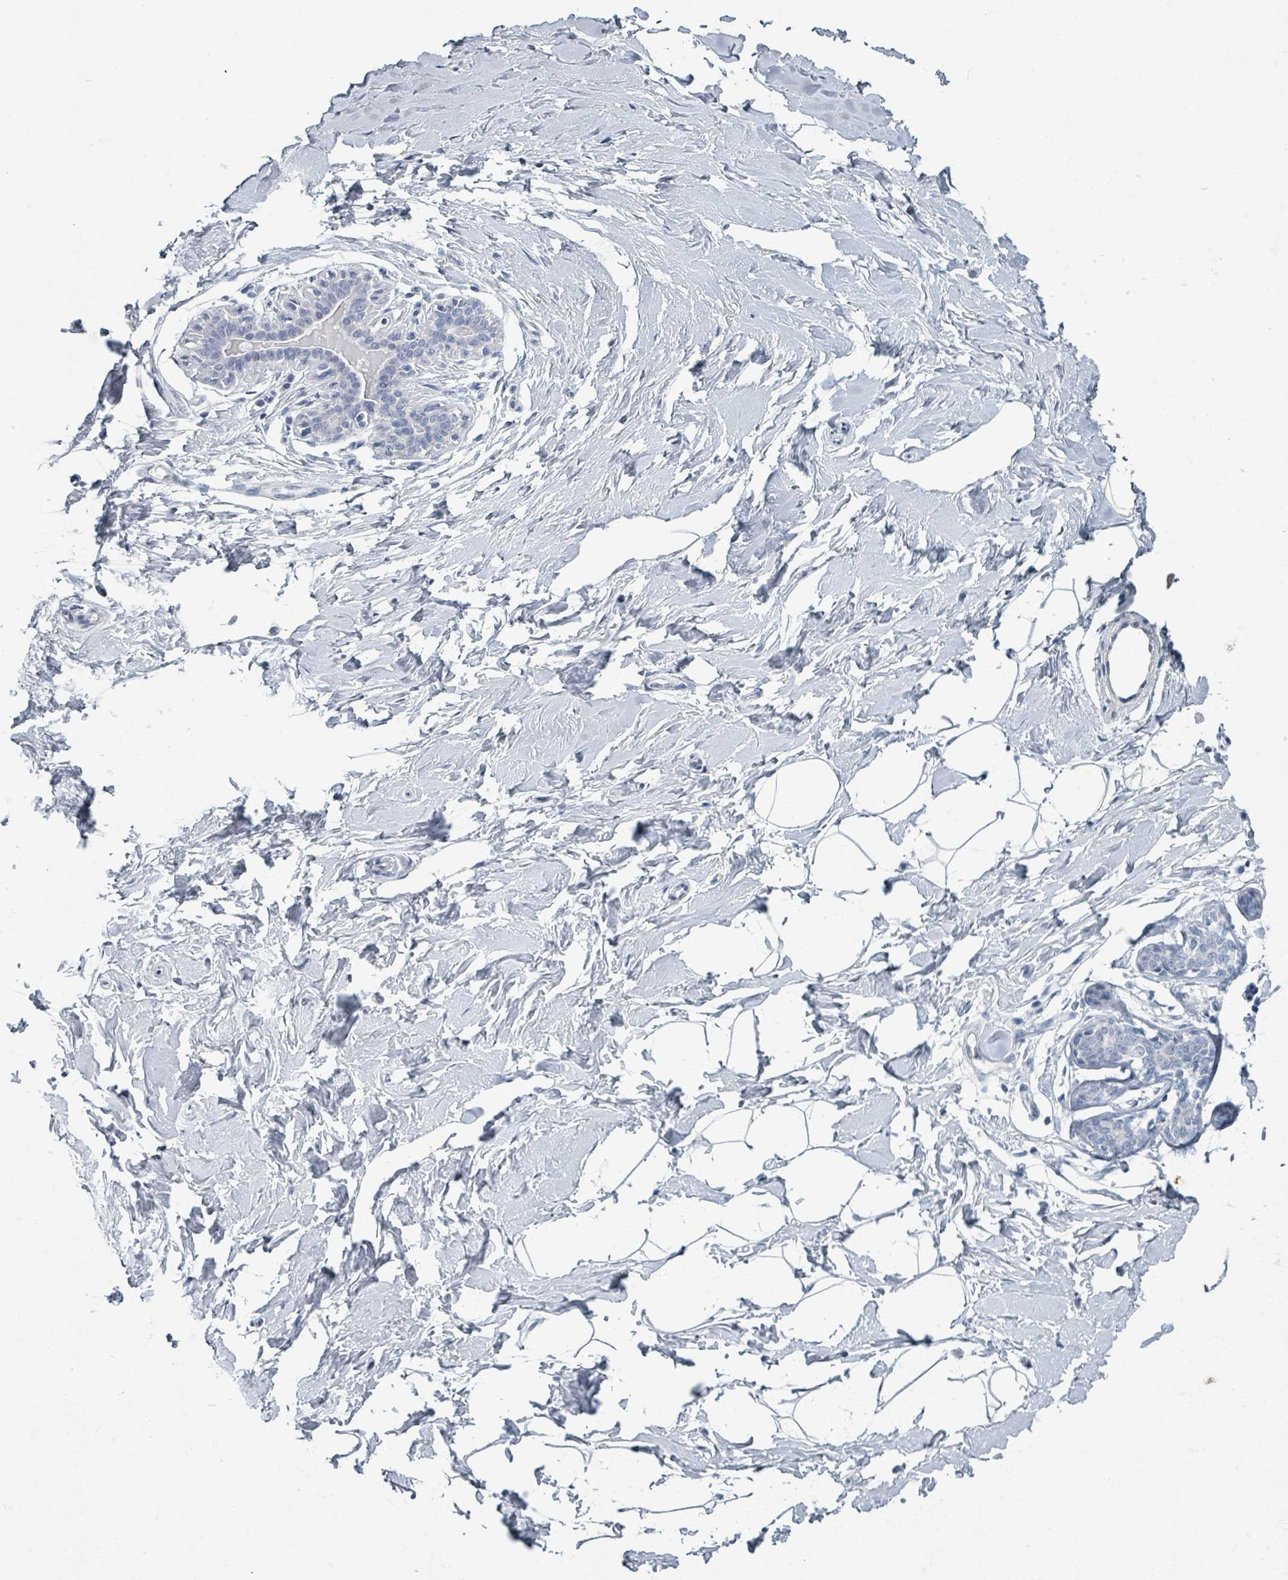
{"staining": {"intensity": "negative", "quantity": "none", "location": "none"}, "tissue": "breast", "cell_type": "Adipocytes", "image_type": "normal", "snomed": [{"axis": "morphology", "description": "Normal tissue, NOS"}, {"axis": "topography", "description": "Breast"}], "caption": "Immunohistochemical staining of unremarkable breast exhibits no significant staining in adipocytes. The staining was performed using DAB (3,3'-diaminobenzidine) to visualize the protein expression in brown, while the nuclei were stained in blue with hematoxylin (Magnification: 20x).", "gene": "WNT11", "patient": {"sex": "female", "age": 23}}